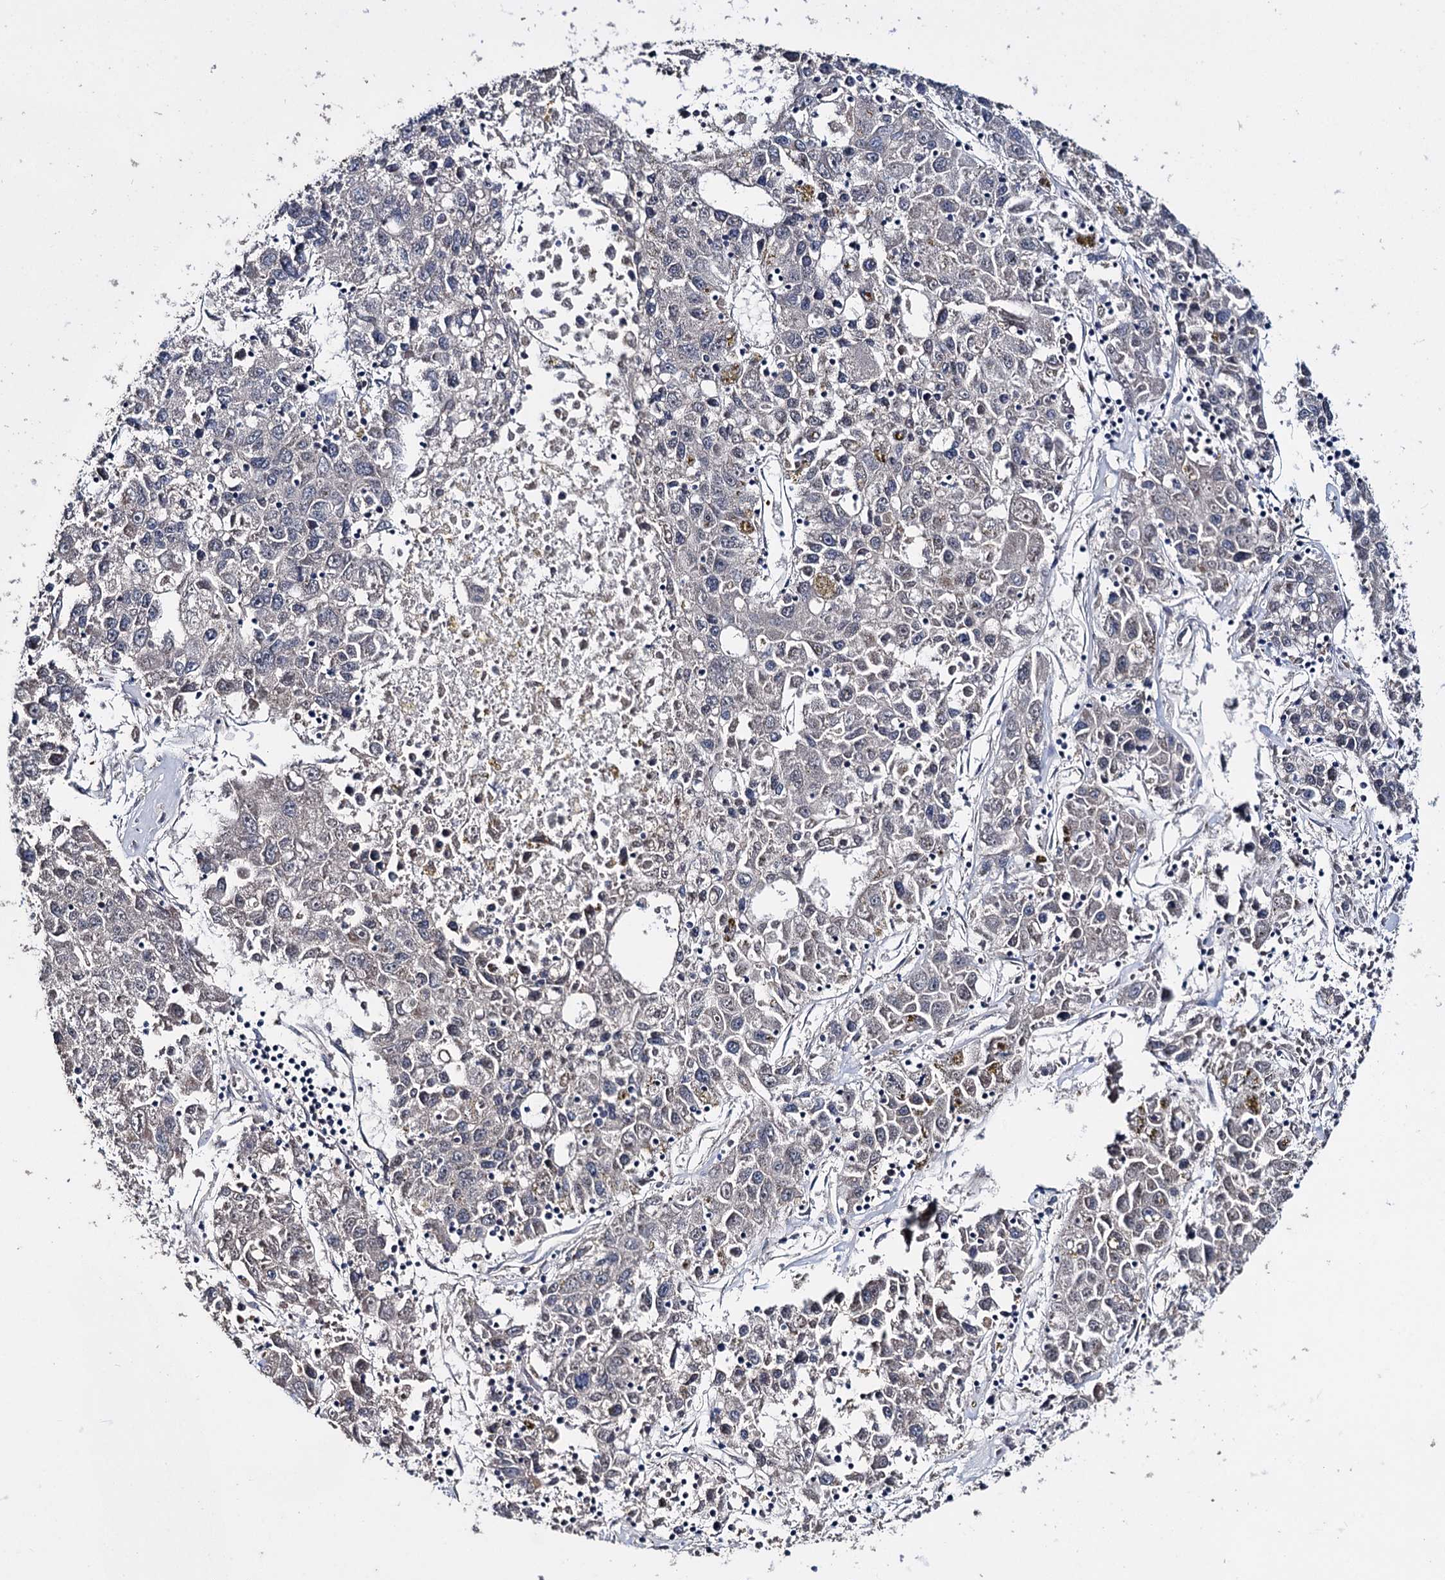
{"staining": {"intensity": "negative", "quantity": "none", "location": "none"}, "tissue": "liver cancer", "cell_type": "Tumor cells", "image_type": "cancer", "snomed": [{"axis": "morphology", "description": "Carcinoma, Hepatocellular, NOS"}, {"axis": "topography", "description": "Liver"}], "caption": "There is no significant staining in tumor cells of liver hepatocellular carcinoma.", "gene": "CLPB", "patient": {"sex": "male", "age": 49}}